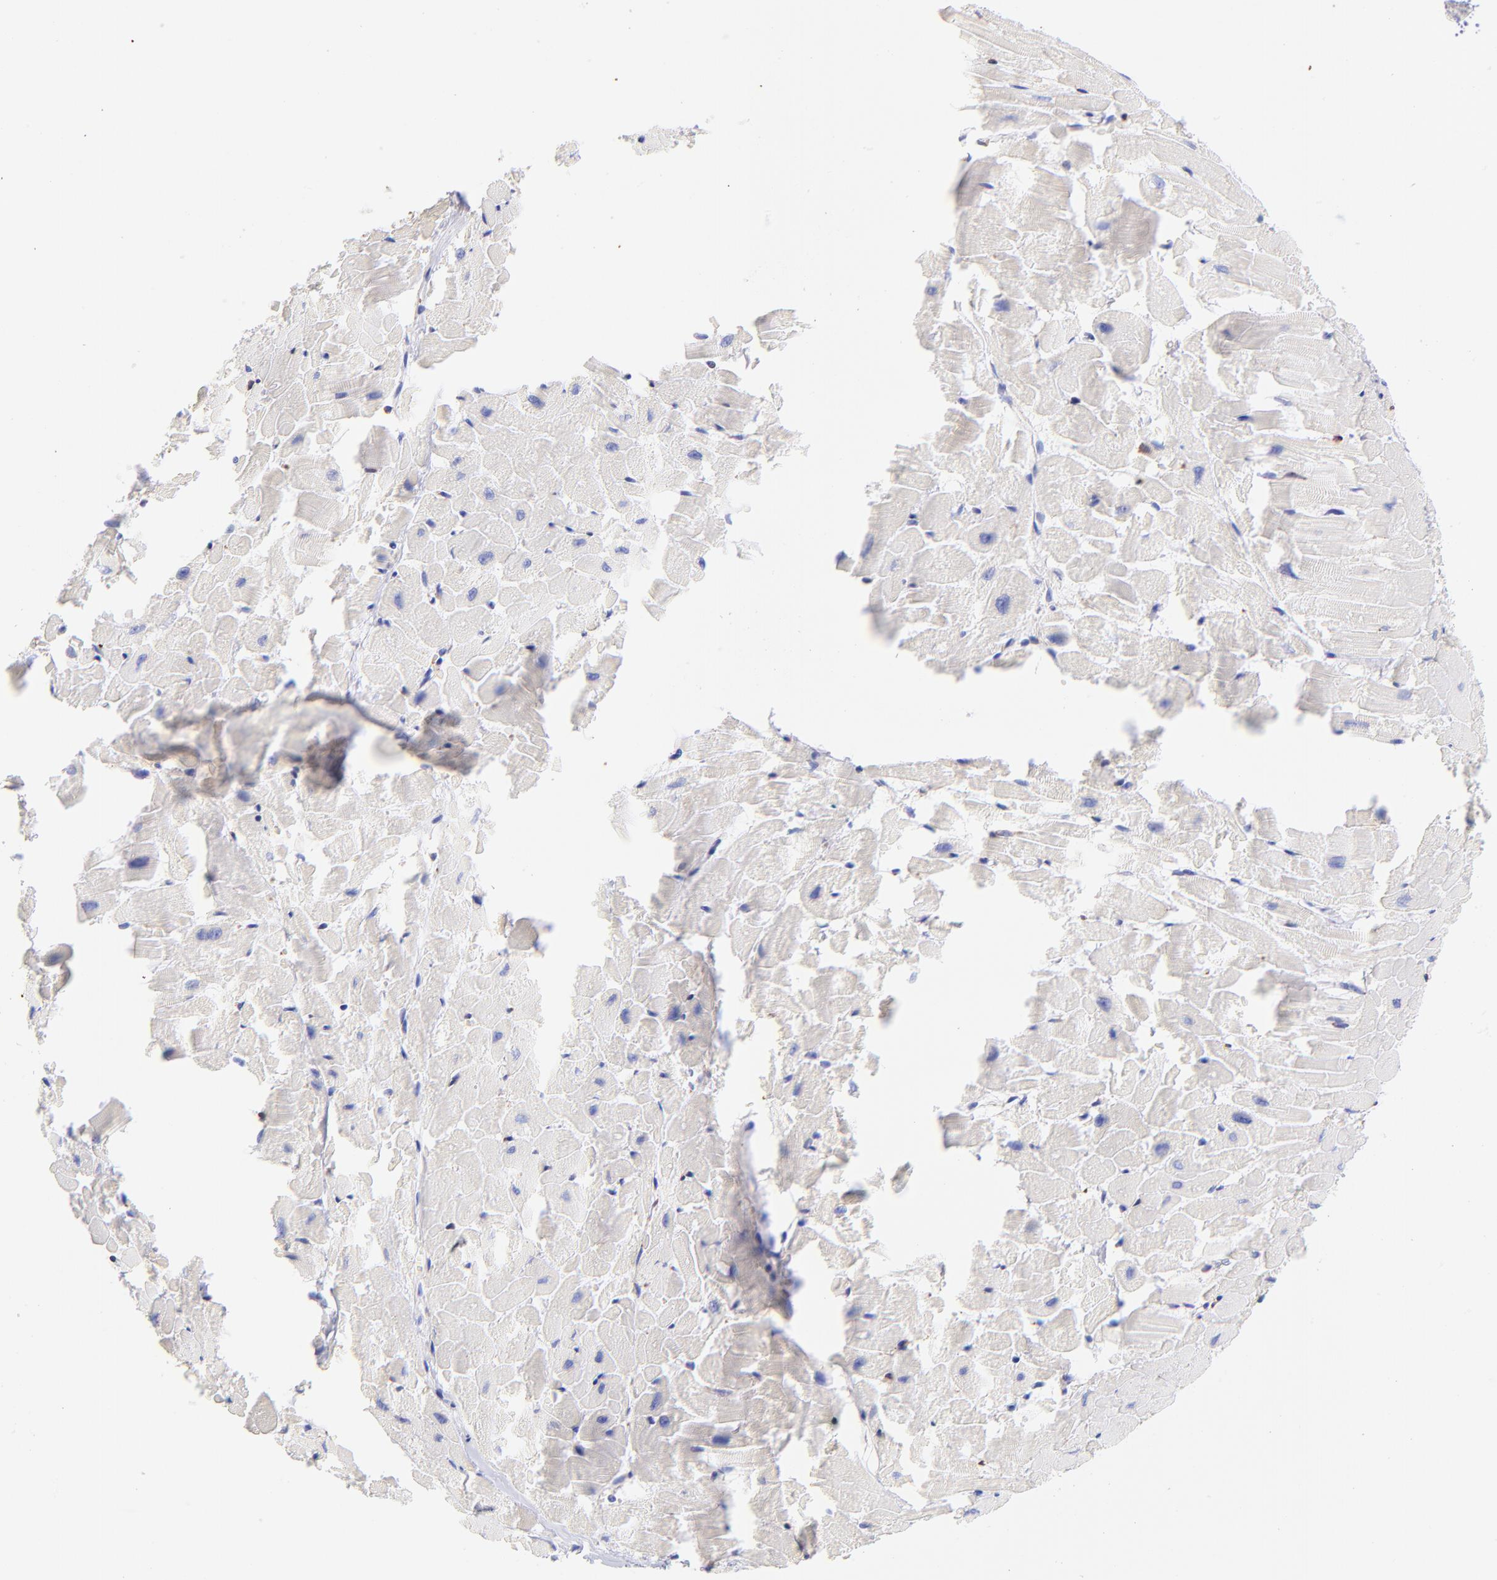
{"staining": {"intensity": "negative", "quantity": "none", "location": "none"}, "tissue": "heart muscle", "cell_type": "Cardiomyocytes", "image_type": "normal", "snomed": [{"axis": "morphology", "description": "Normal tissue, NOS"}, {"axis": "topography", "description": "Heart"}], "caption": "The micrograph exhibits no staining of cardiomyocytes in normal heart muscle. (DAB (3,3'-diaminobenzidine) IHC with hematoxylin counter stain).", "gene": "SPARC", "patient": {"sex": "female", "age": 19}}